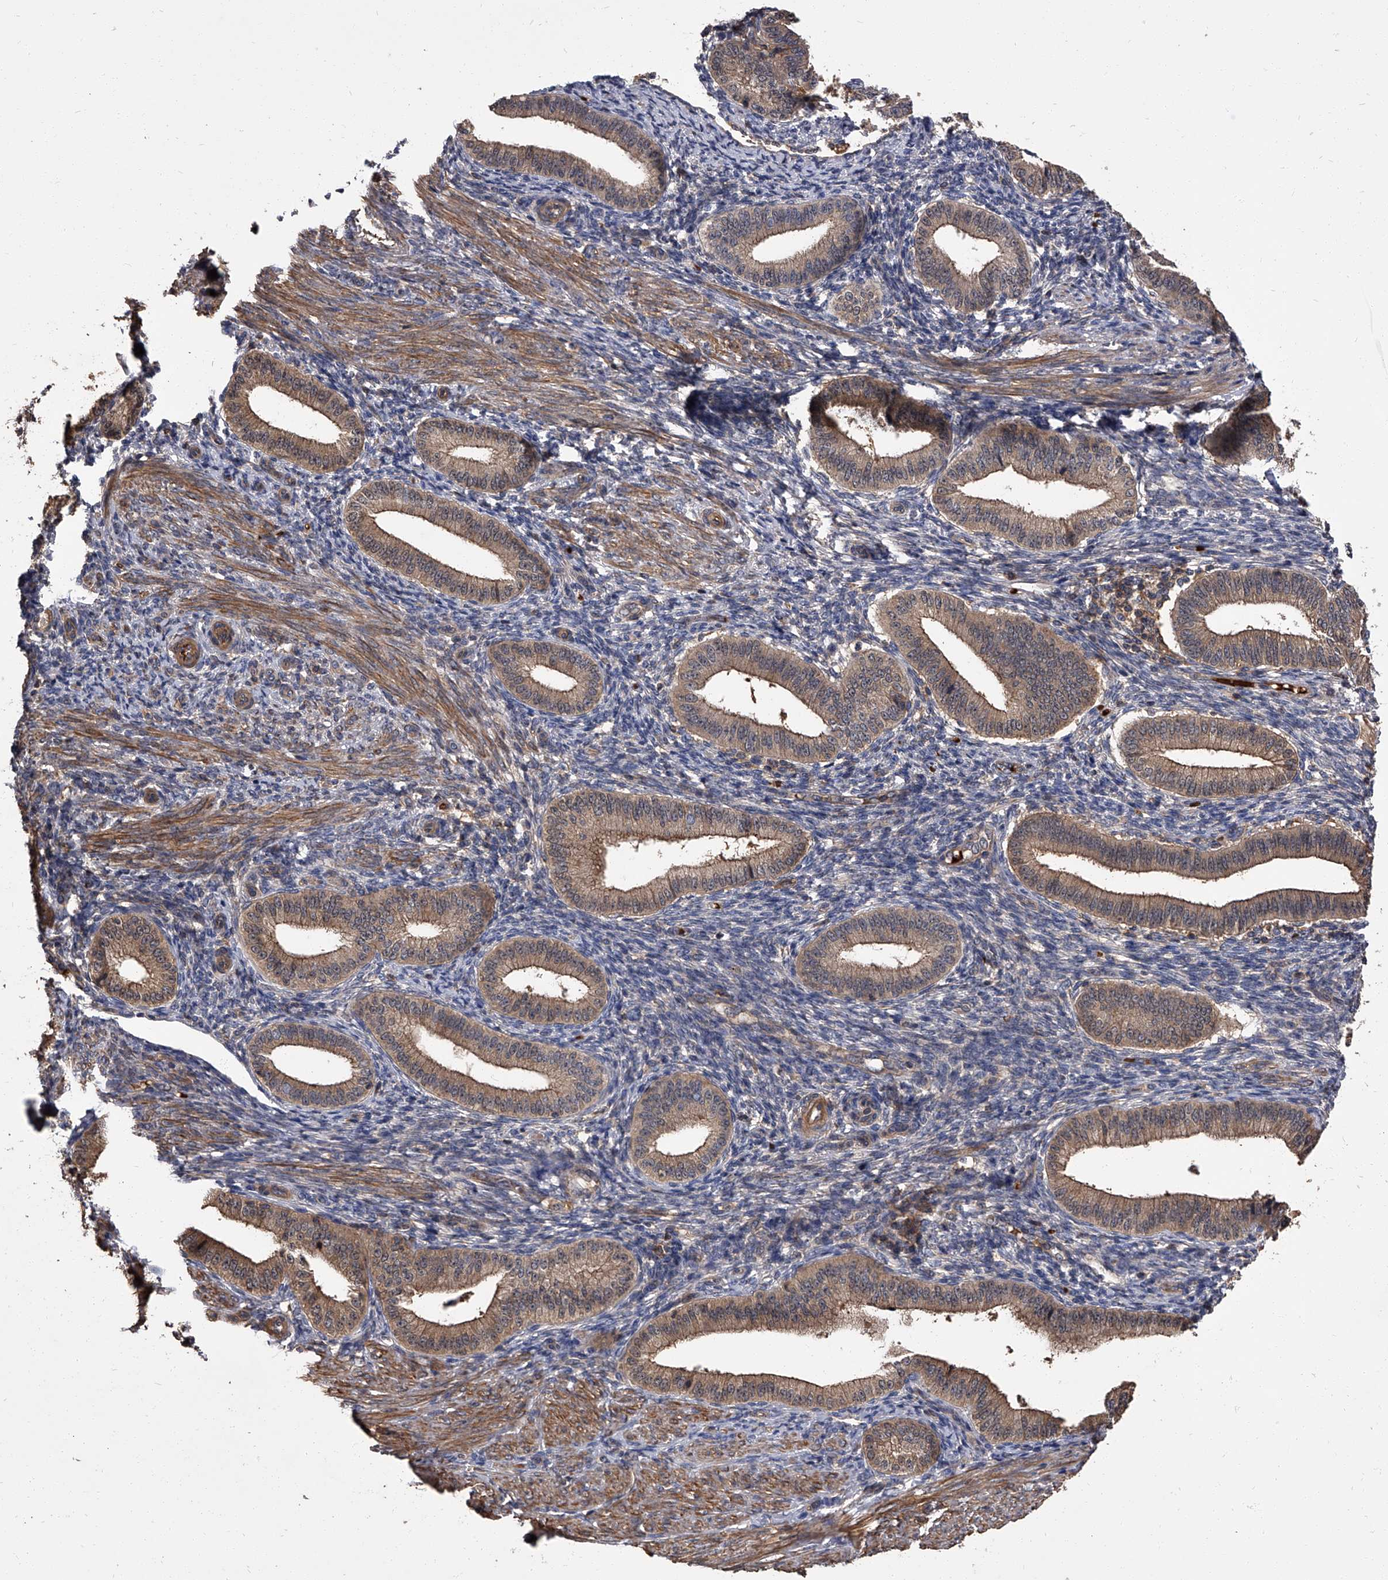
{"staining": {"intensity": "moderate", "quantity": "<25%", "location": "cytoplasmic/membranous"}, "tissue": "endometrium", "cell_type": "Cells in endometrial stroma", "image_type": "normal", "snomed": [{"axis": "morphology", "description": "Normal tissue, NOS"}, {"axis": "topography", "description": "Endometrium"}], "caption": "A high-resolution histopathology image shows immunohistochemistry (IHC) staining of unremarkable endometrium, which demonstrates moderate cytoplasmic/membranous positivity in approximately <25% of cells in endometrial stroma.", "gene": "STK36", "patient": {"sex": "female", "age": 39}}